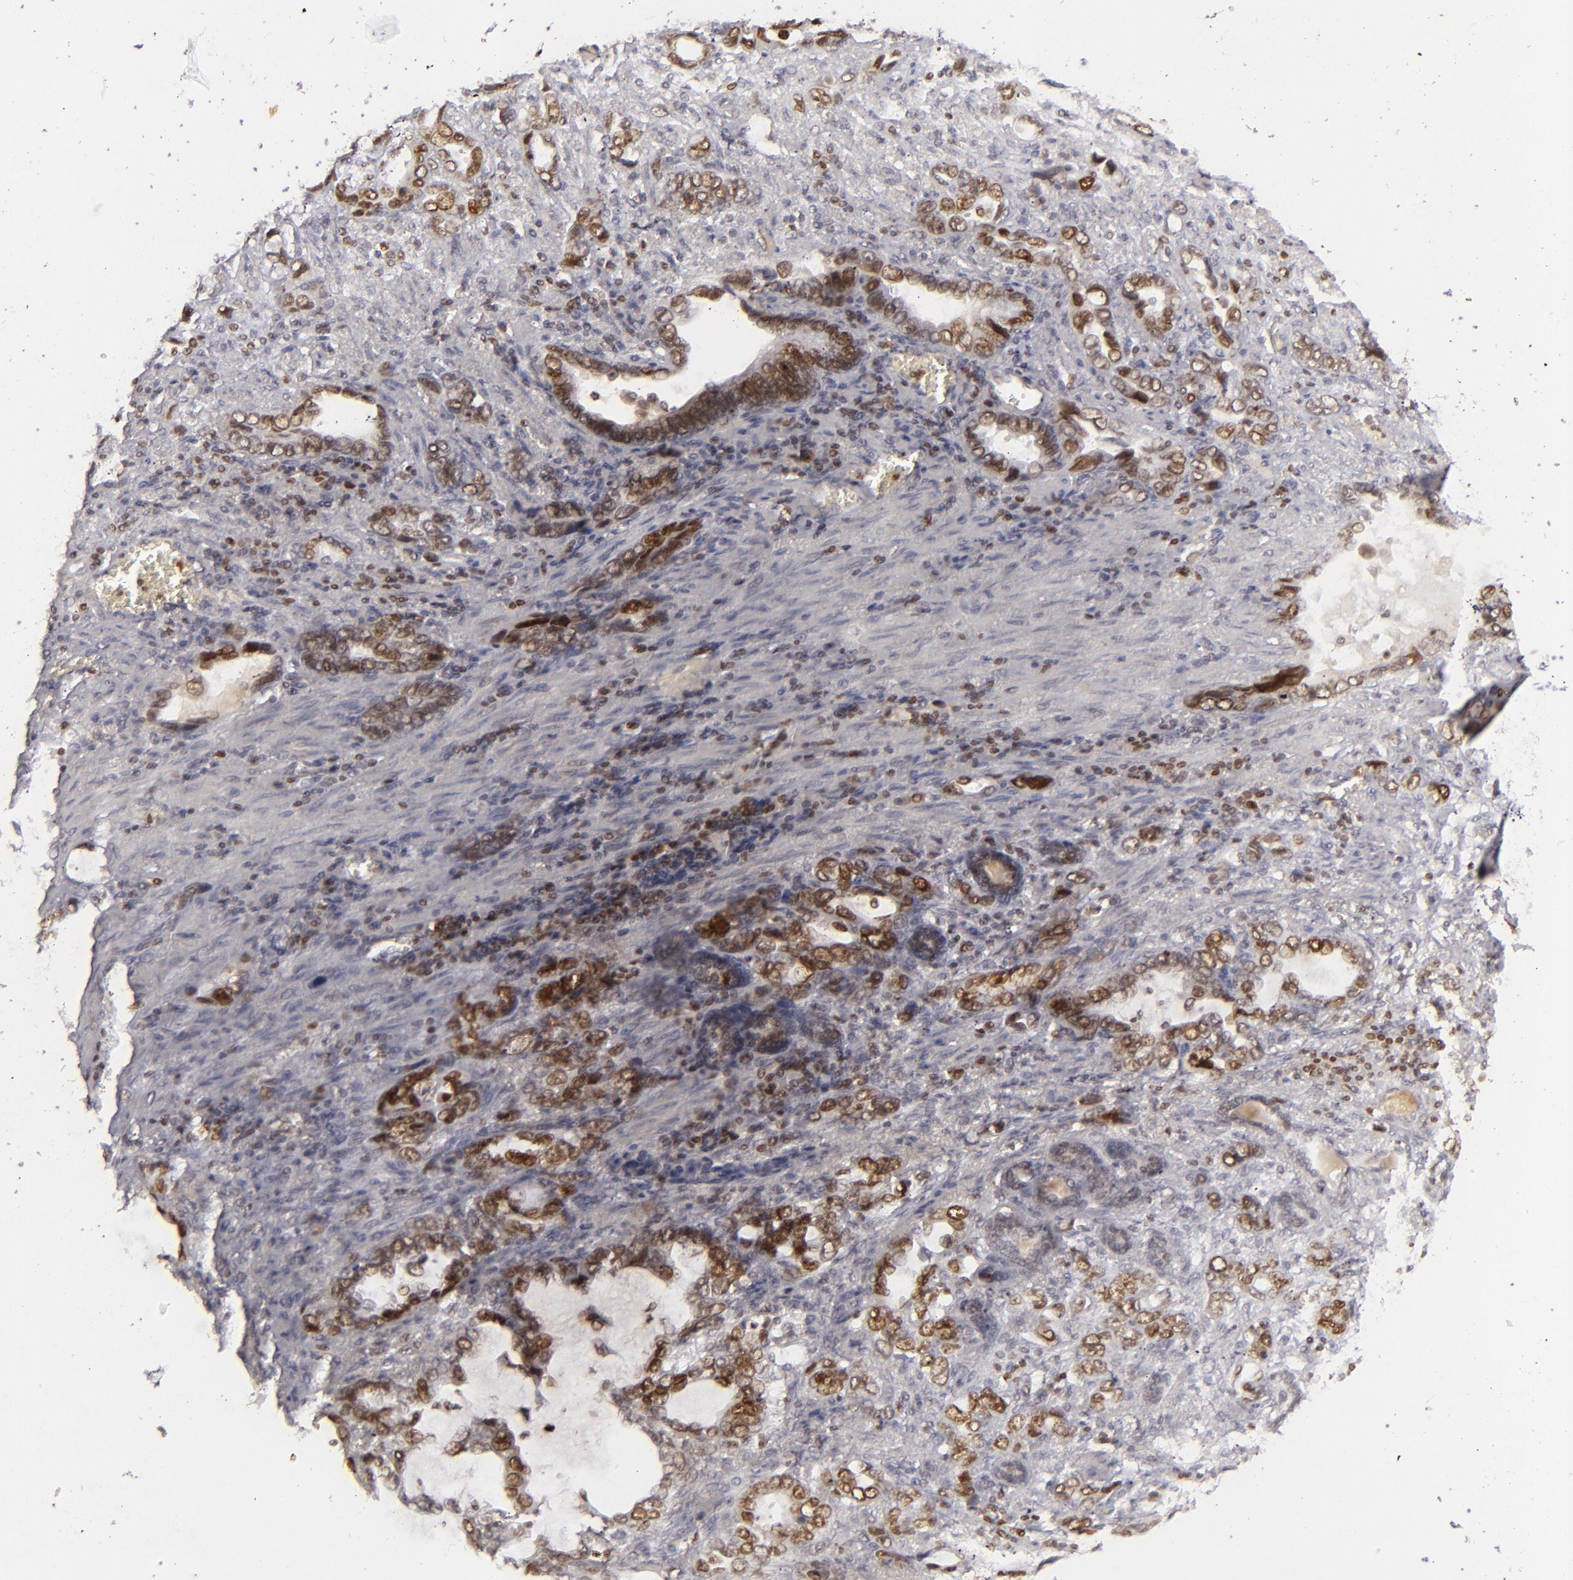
{"staining": {"intensity": "strong", "quantity": ">75%", "location": "nuclear"}, "tissue": "stomach cancer", "cell_type": "Tumor cells", "image_type": "cancer", "snomed": [{"axis": "morphology", "description": "Adenocarcinoma, NOS"}, {"axis": "topography", "description": "Stomach"}], "caption": "Immunohistochemical staining of human stomach cancer demonstrates high levels of strong nuclear protein positivity in approximately >75% of tumor cells. (brown staining indicates protein expression, while blue staining denotes nuclei).", "gene": "FEN1", "patient": {"sex": "male", "age": 78}}